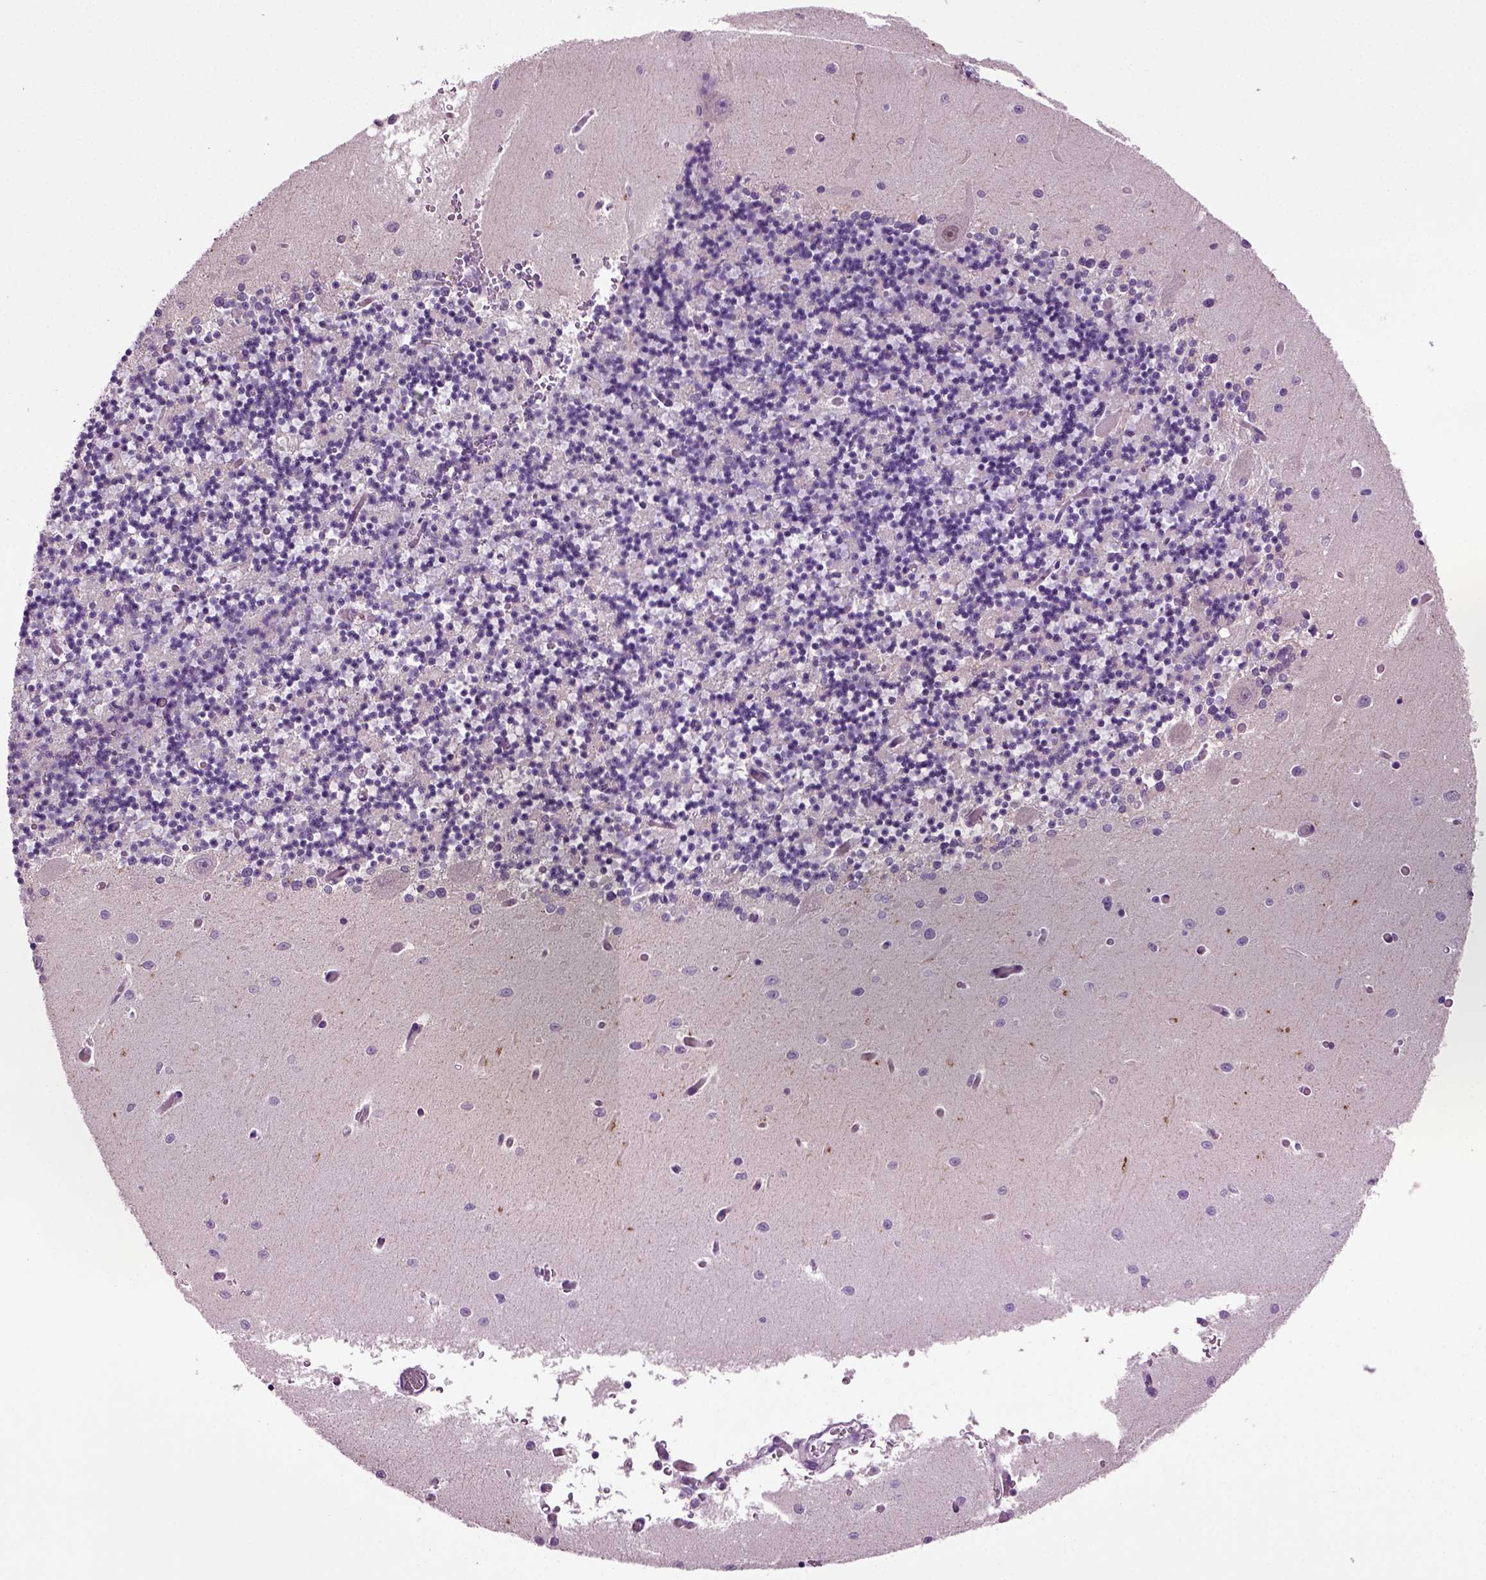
{"staining": {"intensity": "negative", "quantity": "none", "location": "none"}, "tissue": "cerebellum", "cell_type": "Cells in granular layer", "image_type": "normal", "snomed": [{"axis": "morphology", "description": "Normal tissue, NOS"}, {"axis": "topography", "description": "Cerebellum"}], "caption": "This is an IHC micrograph of unremarkable cerebellum. There is no staining in cells in granular layer.", "gene": "COL9A2", "patient": {"sex": "female", "age": 64}}